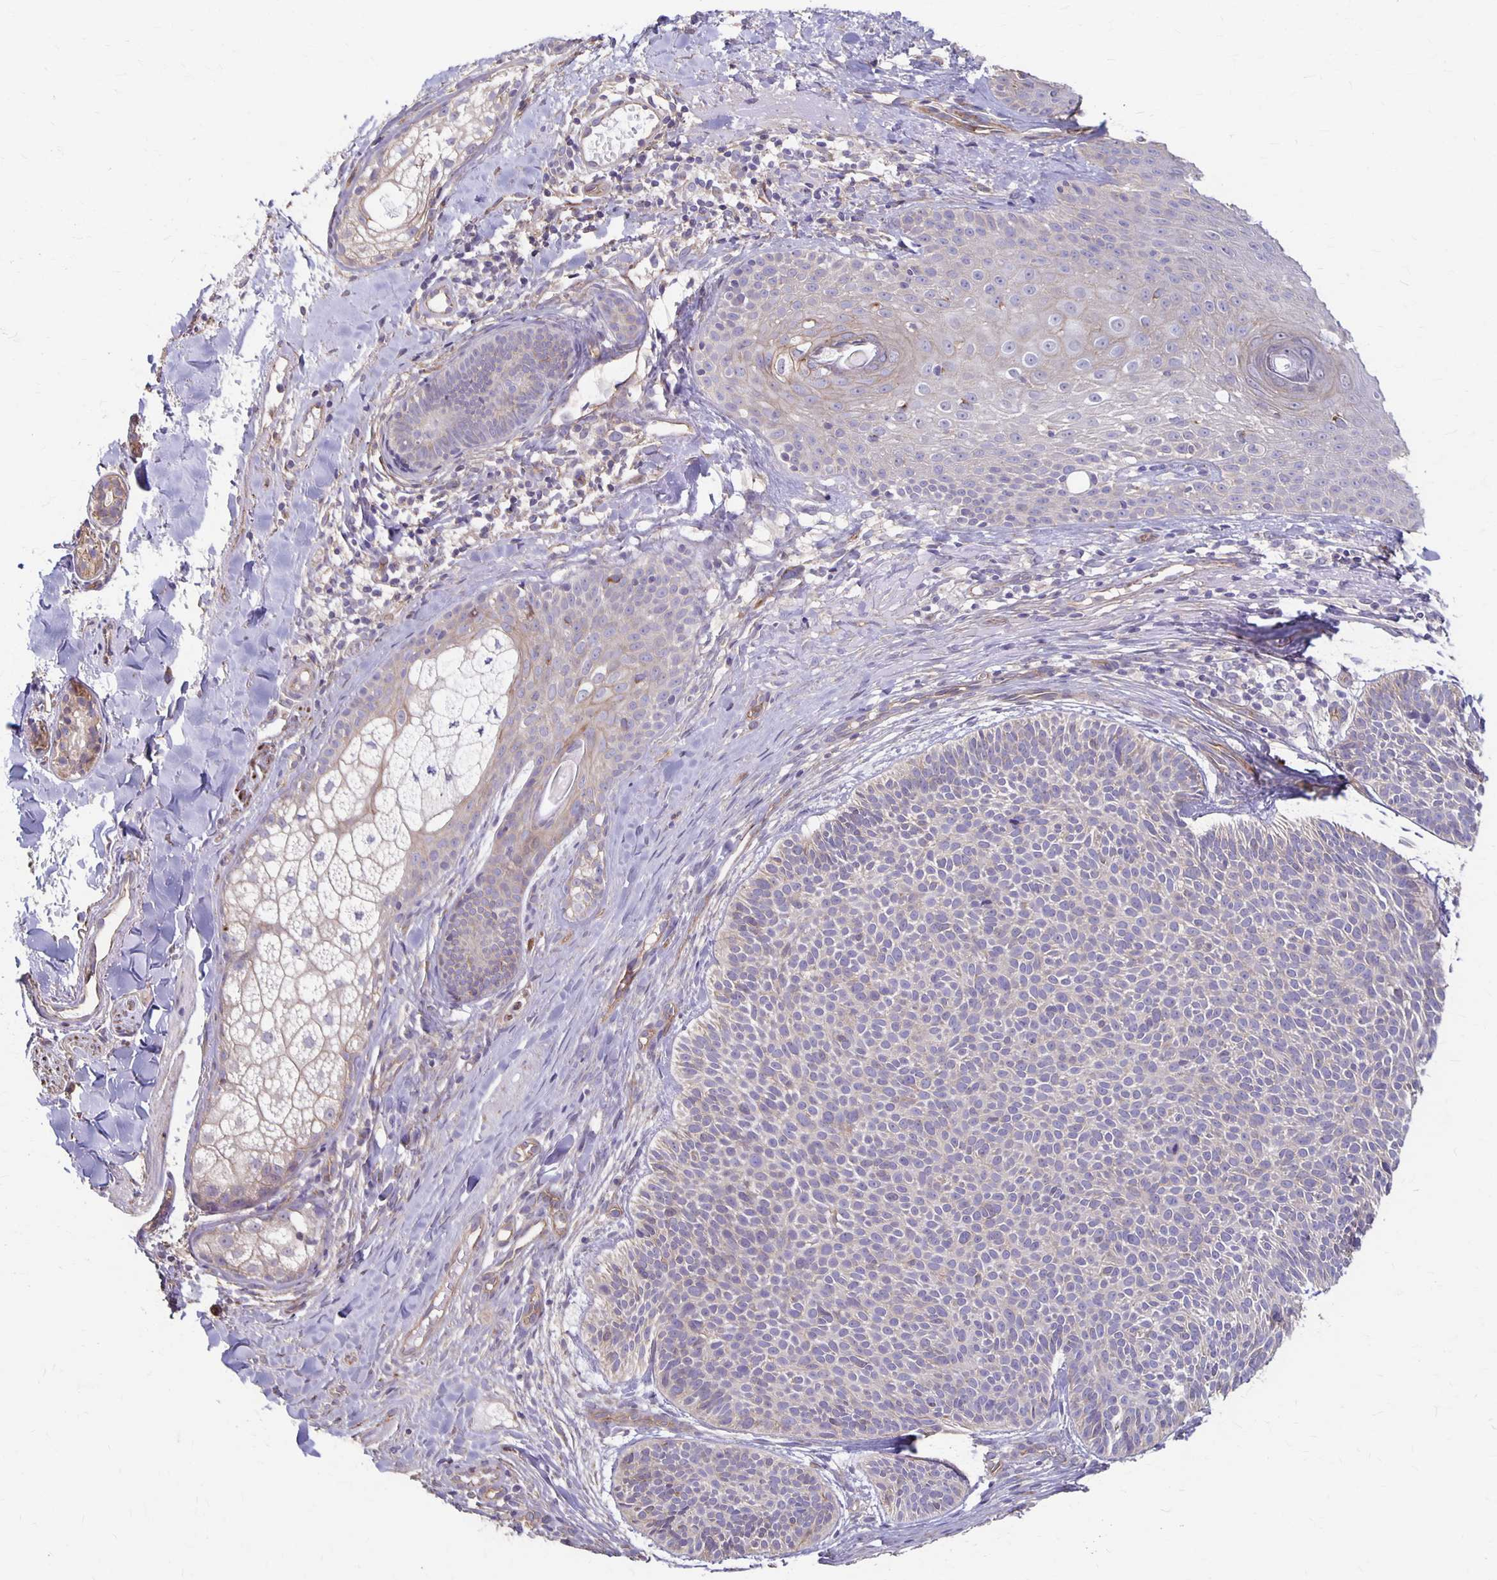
{"staining": {"intensity": "weak", "quantity": "<25%", "location": "cytoplasmic/membranous"}, "tissue": "skin cancer", "cell_type": "Tumor cells", "image_type": "cancer", "snomed": [{"axis": "morphology", "description": "Basal cell carcinoma"}, {"axis": "topography", "description": "Skin"}], "caption": "This is a histopathology image of IHC staining of skin cancer (basal cell carcinoma), which shows no positivity in tumor cells. Brightfield microscopy of immunohistochemistry stained with DAB (brown) and hematoxylin (blue), captured at high magnification.", "gene": "PPP1R3E", "patient": {"sex": "male", "age": 82}}